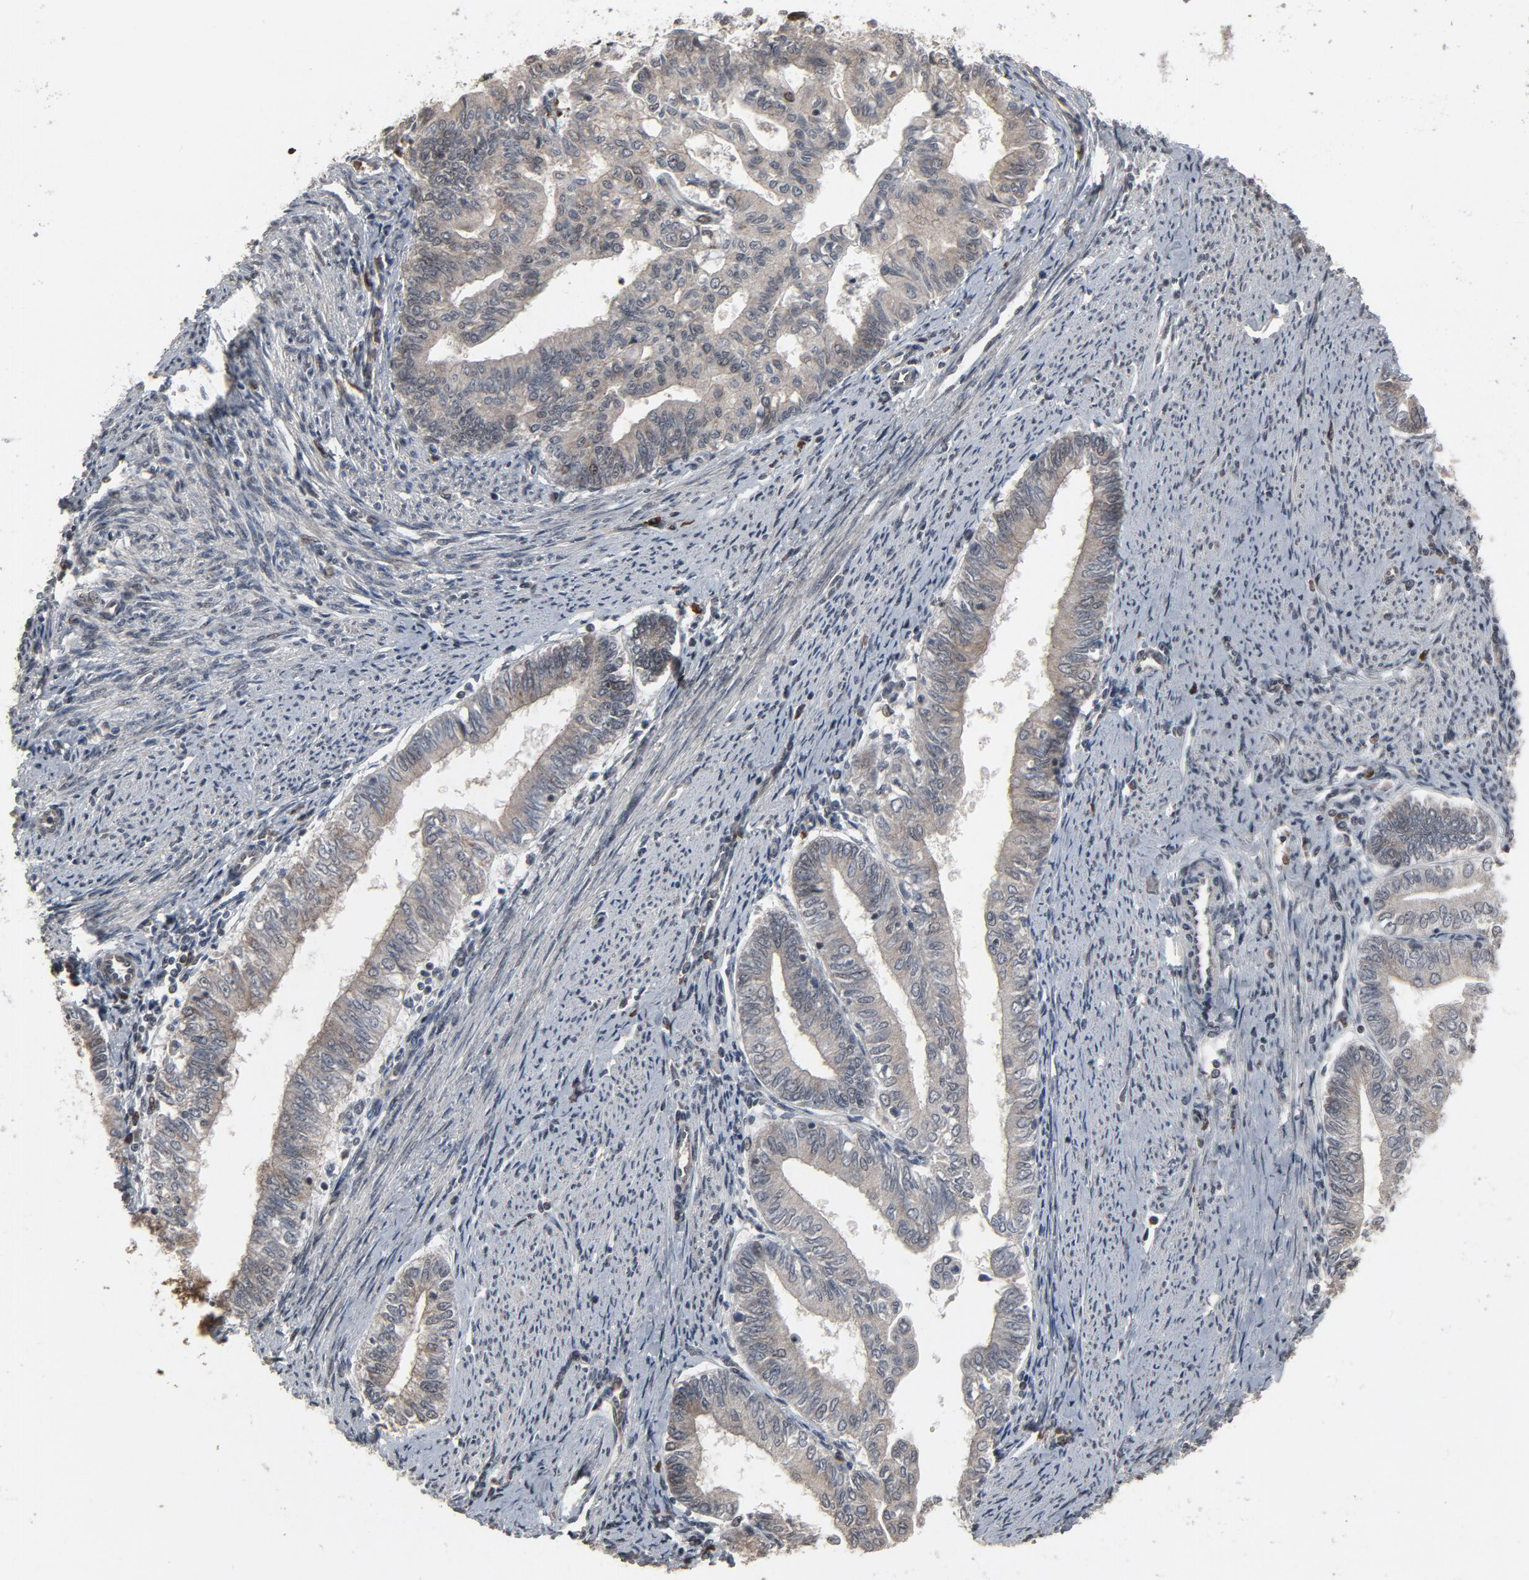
{"staining": {"intensity": "weak", "quantity": "25%-75%", "location": "cytoplasmic/membranous,nuclear"}, "tissue": "endometrial cancer", "cell_type": "Tumor cells", "image_type": "cancer", "snomed": [{"axis": "morphology", "description": "Adenocarcinoma, NOS"}, {"axis": "topography", "description": "Endometrium"}], "caption": "Protein positivity by immunohistochemistry (IHC) displays weak cytoplasmic/membranous and nuclear staining in approximately 25%-75% of tumor cells in endometrial cancer.", "gene": "POM121", "patient": {"sex": "female", "age": 66}}